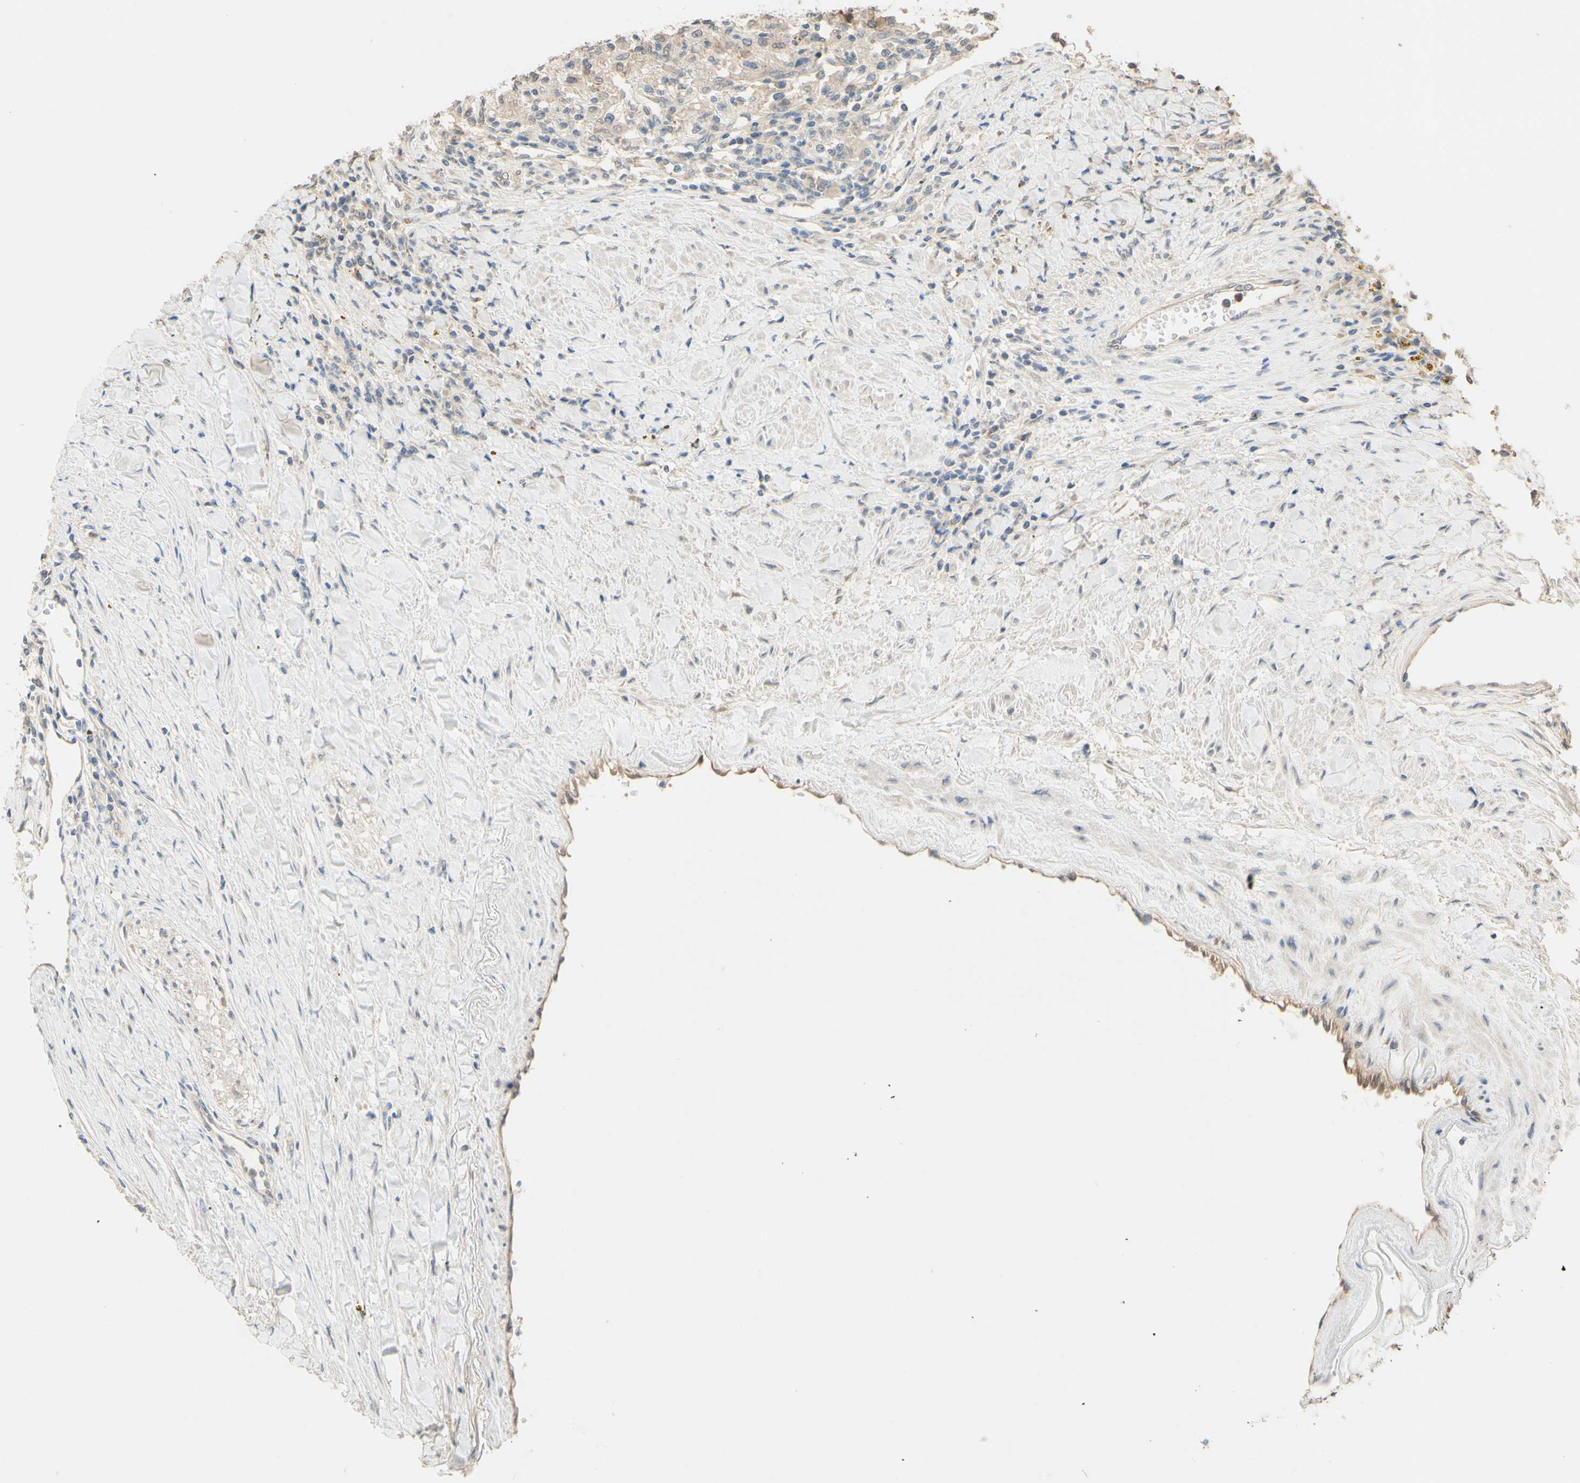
{"staining": {"intensity": "weak", "quantity": "<25%", "location": "cytoplasmic/membranous"}, "tissue": "renal cancer", "cell_type": "Tumor cells", "image_type": "cancer", "snomed": [{"axis": "morphology", "description": "Adenocarcinoma, NOS"}, {"axis": "topography", "description": "Kidney"}], "caption": "The micrograph demonstrates no staining of tumor cells in renal cancer (adenocarcinoma).", "gene": "SMIM19", "patient": {"sex": "male", "age": 68}}